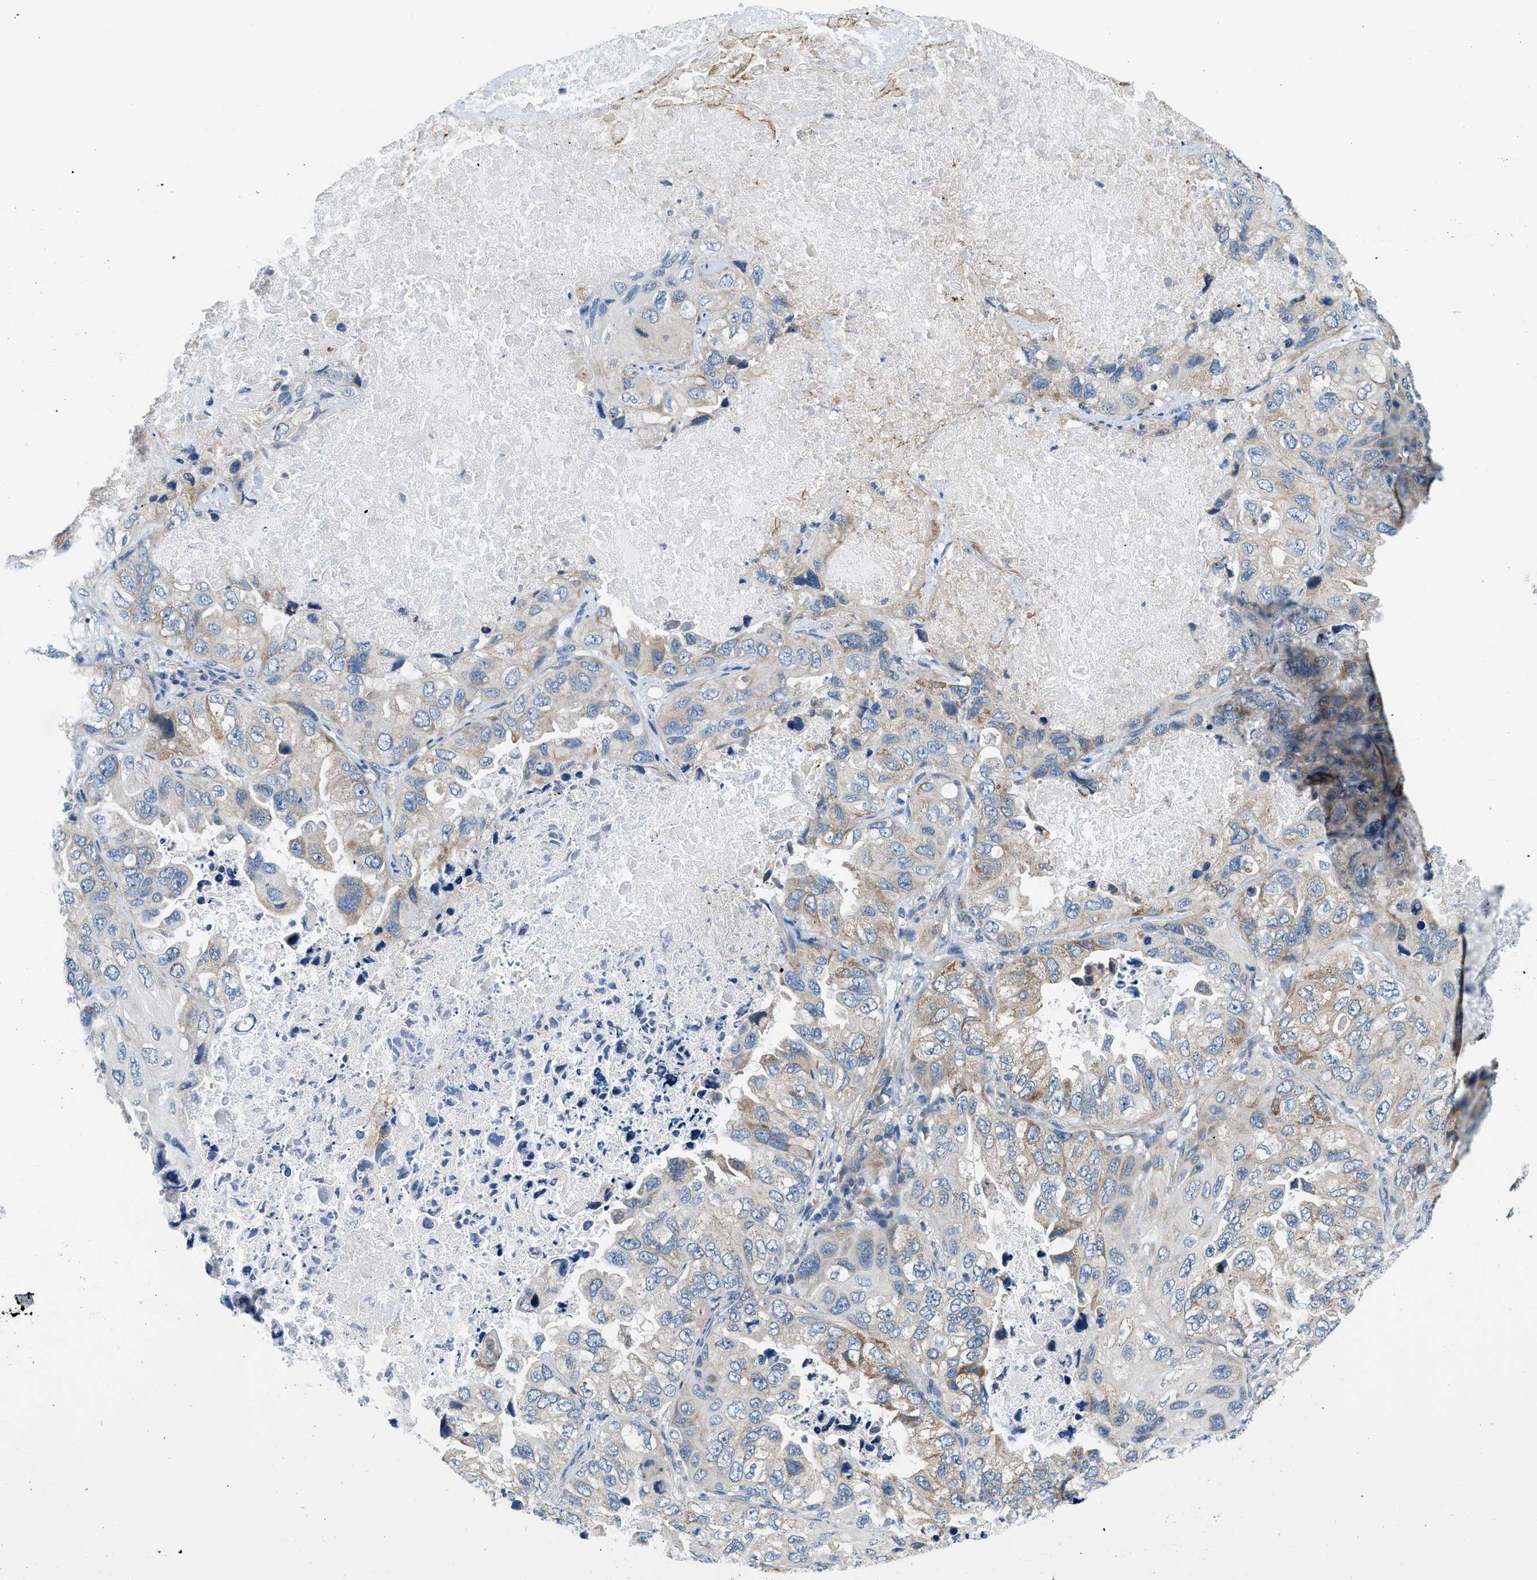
{"staining": {"intensity": "weak", "quantity": "25%-75%", "location": "cytoplasmic/membranous"}, "tissue": "lung cancer", "cell_type": "Tumor cells", "image_type": "cancer", "snomed": [{"axis": "morphology", "description": "Squamous cell carcinoma, NOS"}, {"axis": "topography", "description": "Lung"}], "caption": "Lung cancer stained with a brown dye exhibits weak cytoplasmic/membranous positive expression in about 25%-75% of tumor cells.", "gene": "ZNF599", "patient": {"sex": "female", "age": 73}}